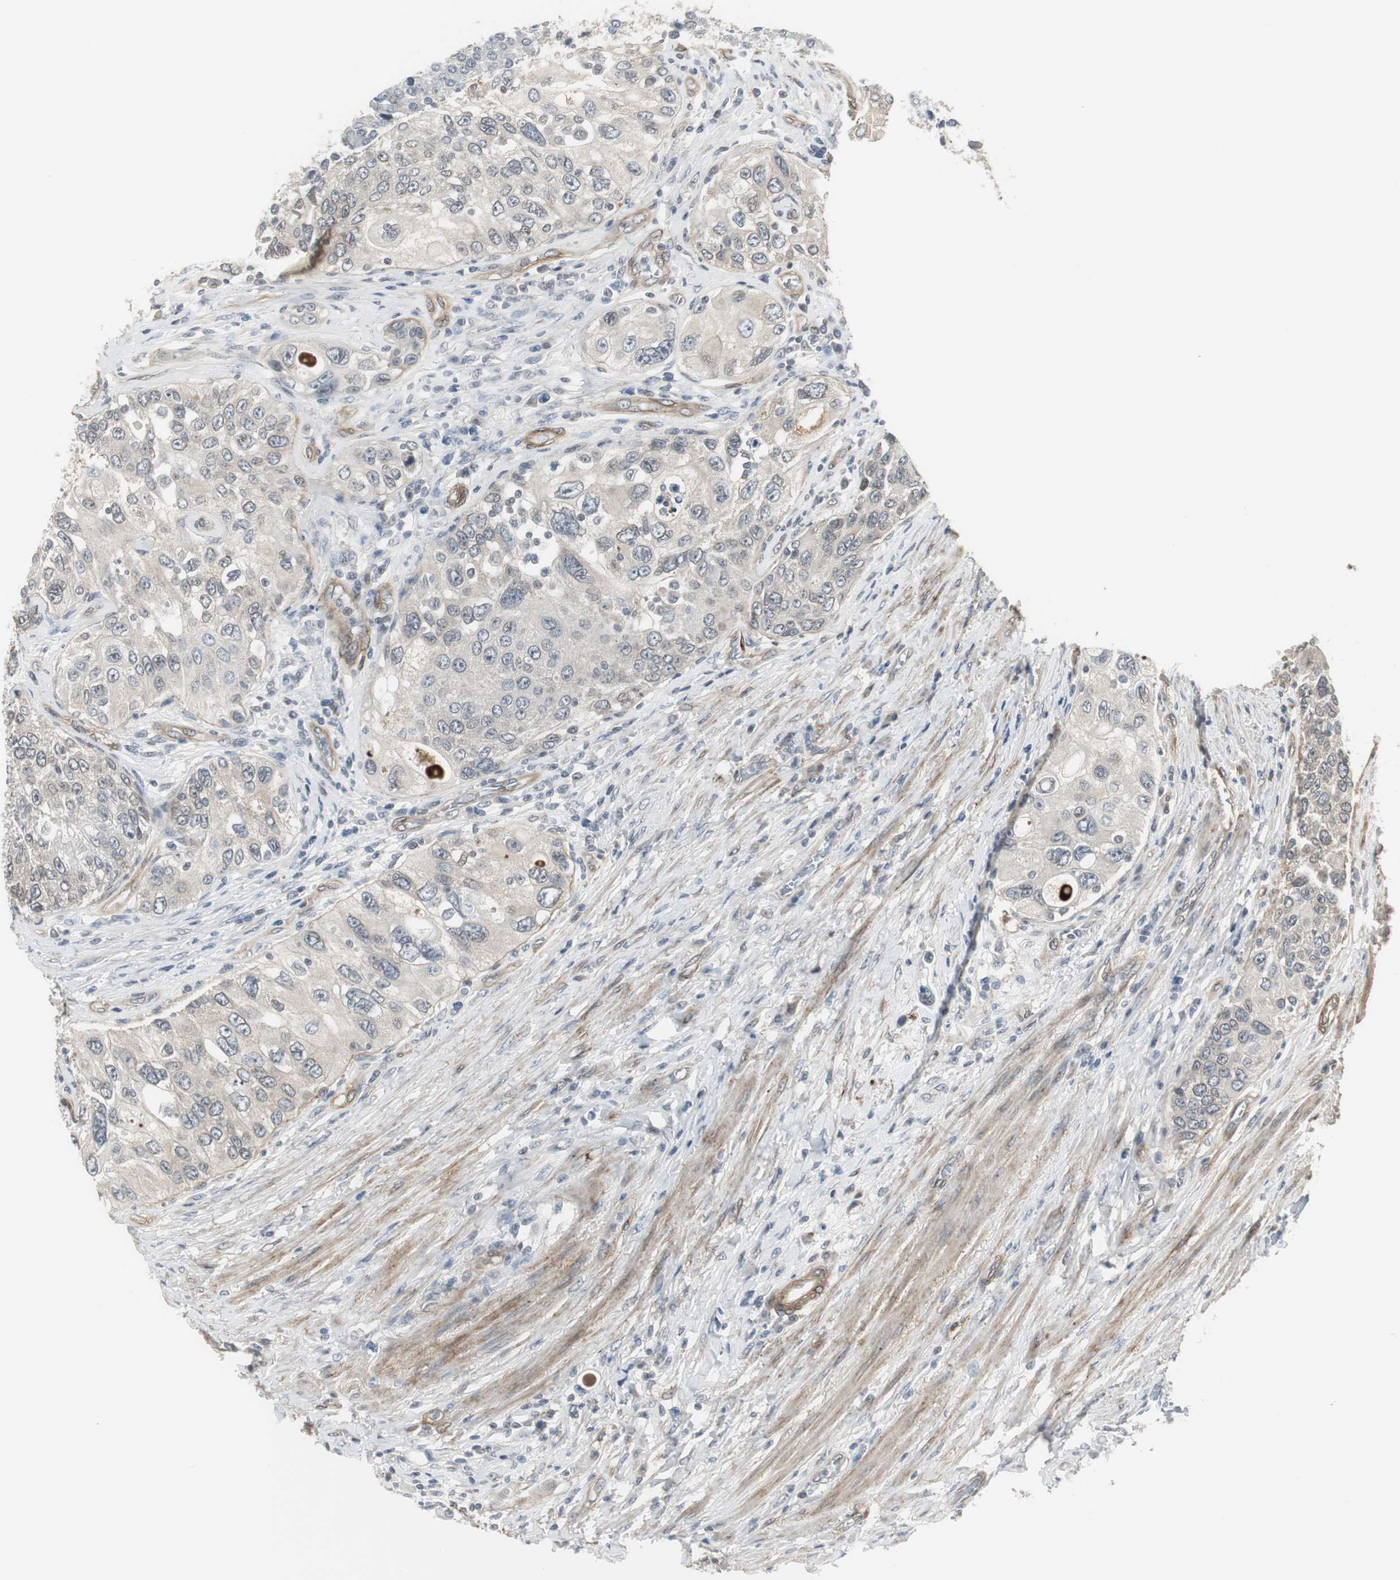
{"staining": {"intensity": "weak", "quantity": "<25%", "location": "cytoplasmic/membranous"}, "tissue": "urothelial cancer", "cell_type": "Tumor cells", "image_type": "cancer", "snomed": [{"axis": "morphology", "description": "Urothelial carcinoma, High grade"}, {"axis": "topography", "description": "Urinary bladder"}], "caption": "A high-resolution micrograph shows IHC staining of urothelial cancer, which displays no significant positivity in tumor cells.", "gene": "SCYL3", "patient": {"sex": "female", "age": 56}}